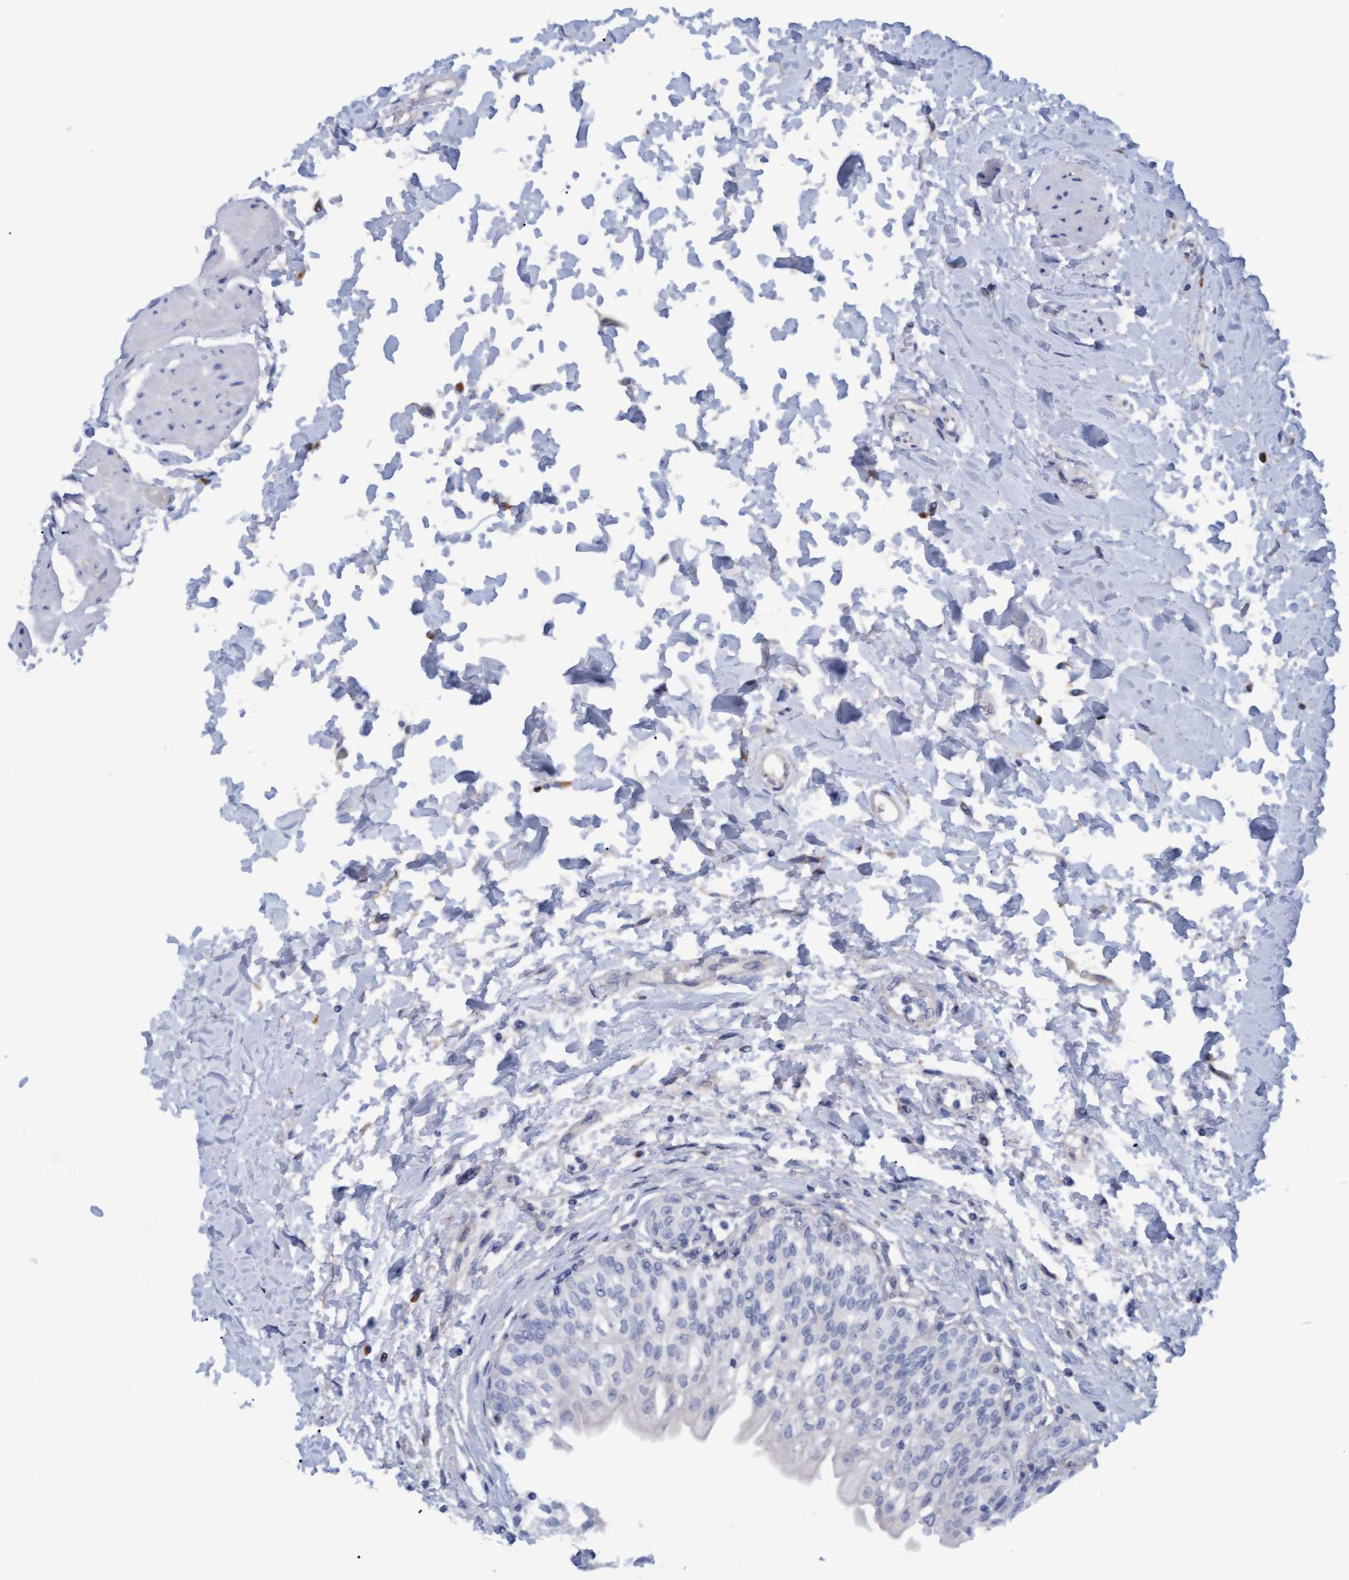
{"staining": {"intensity": "negative", "quantity": "none", "location": "none"}, "tissue": "urinary bladder", "cell_type": "Urothelial cells", "image_type": "normal", "snomed": [{"axis": "morphology", "description": "Normal tissue, NOS"}, {"axis": "topography", "description": "Urinary bladder"}], "caption": "Image shows no significant protein expression in urothelial cells of normal urinary bladder.", "gene": "STXBP1", "patient": {"sex": "male", "age": 55}}